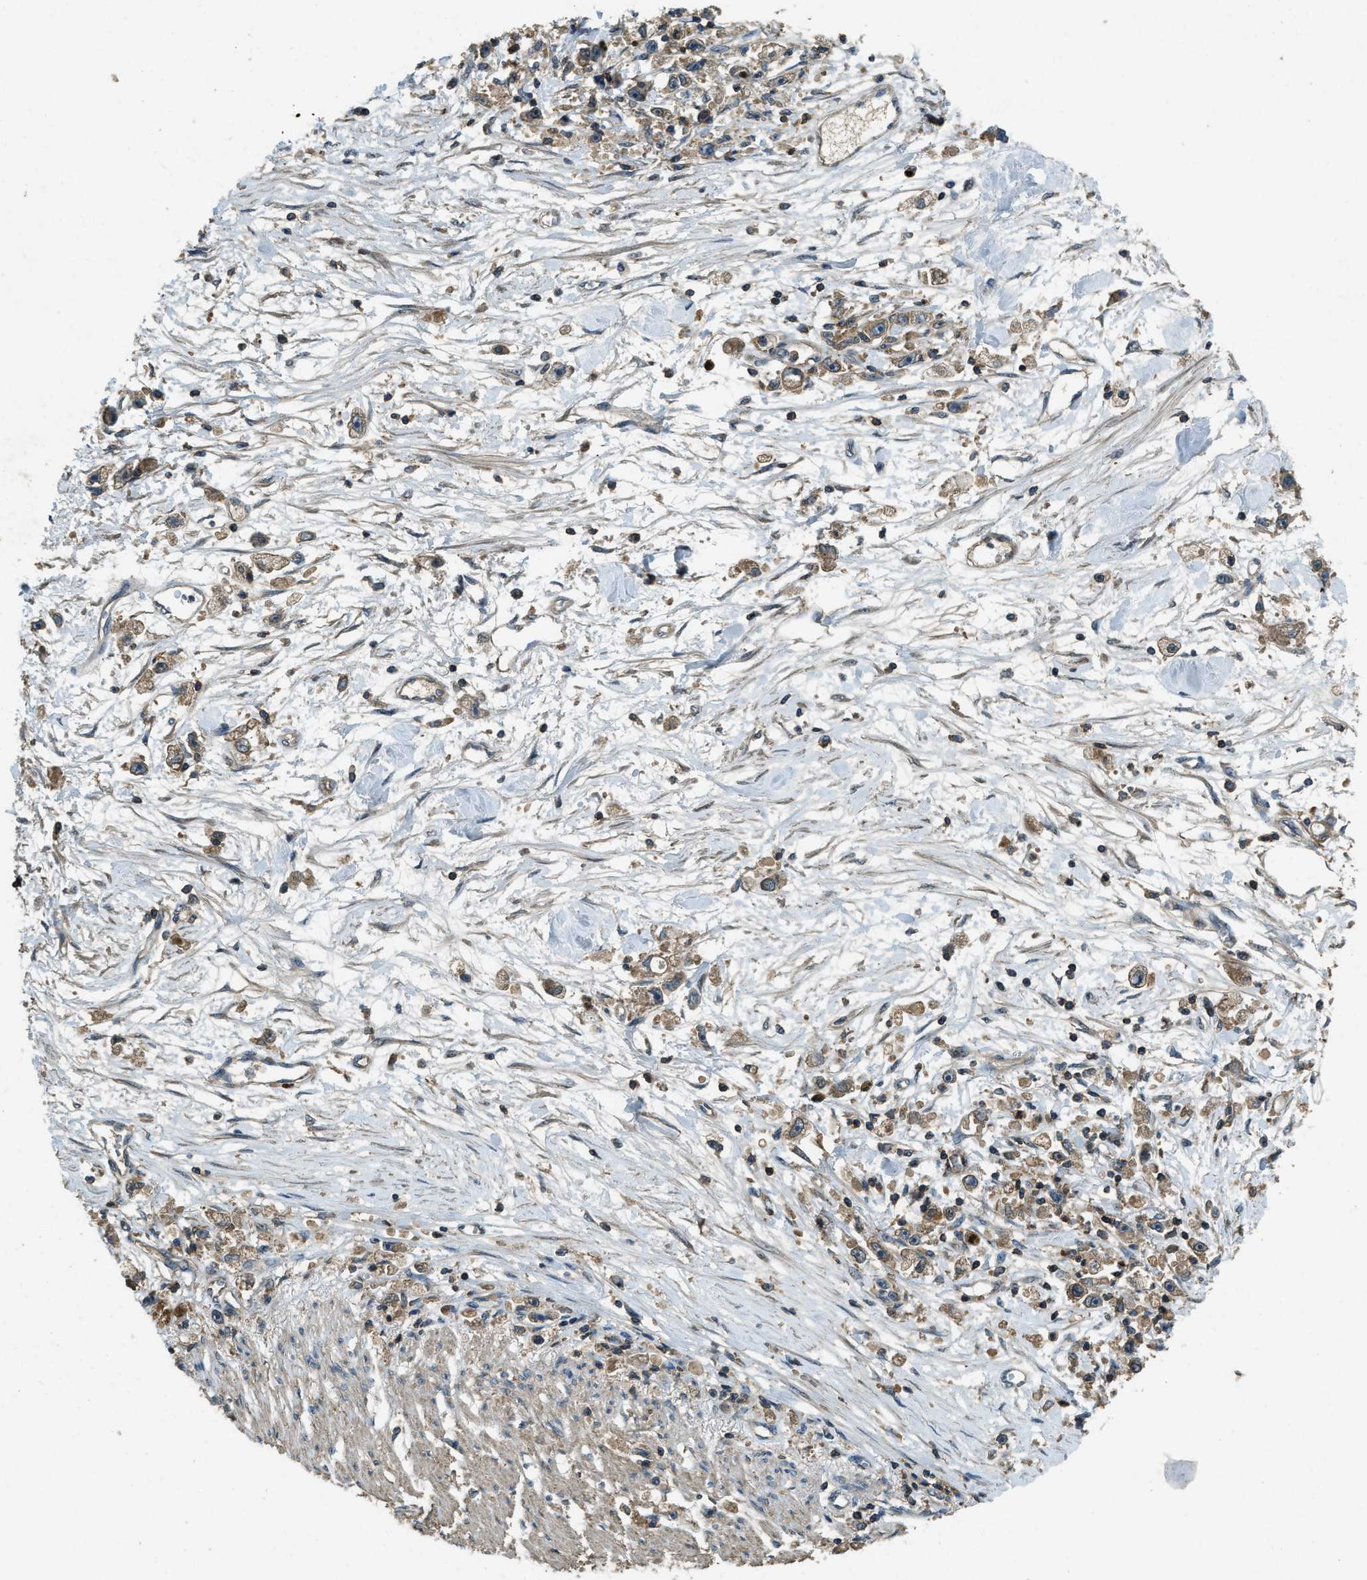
{"staining": {"intensity": "weak", "quantity": ">75%", "location": "cytoplasmic/membranous"}, "tissue": "stomach cancer", "cell_type": "Tumor cells", "image_type": "cancer", "snomed": [{"axis": "morphology", "description": "Adenocarcinoma, NOS"}, {"axis": "topography", "description": "Stomach"}], "caption": "The micrograph shows staining of stomach cancer, revealing weak cytoplasmic/membranous protein staining (brown color) within tumor cells.", "gene": "ATP8B1", "patient": {"sex": "female", "age": 59}}